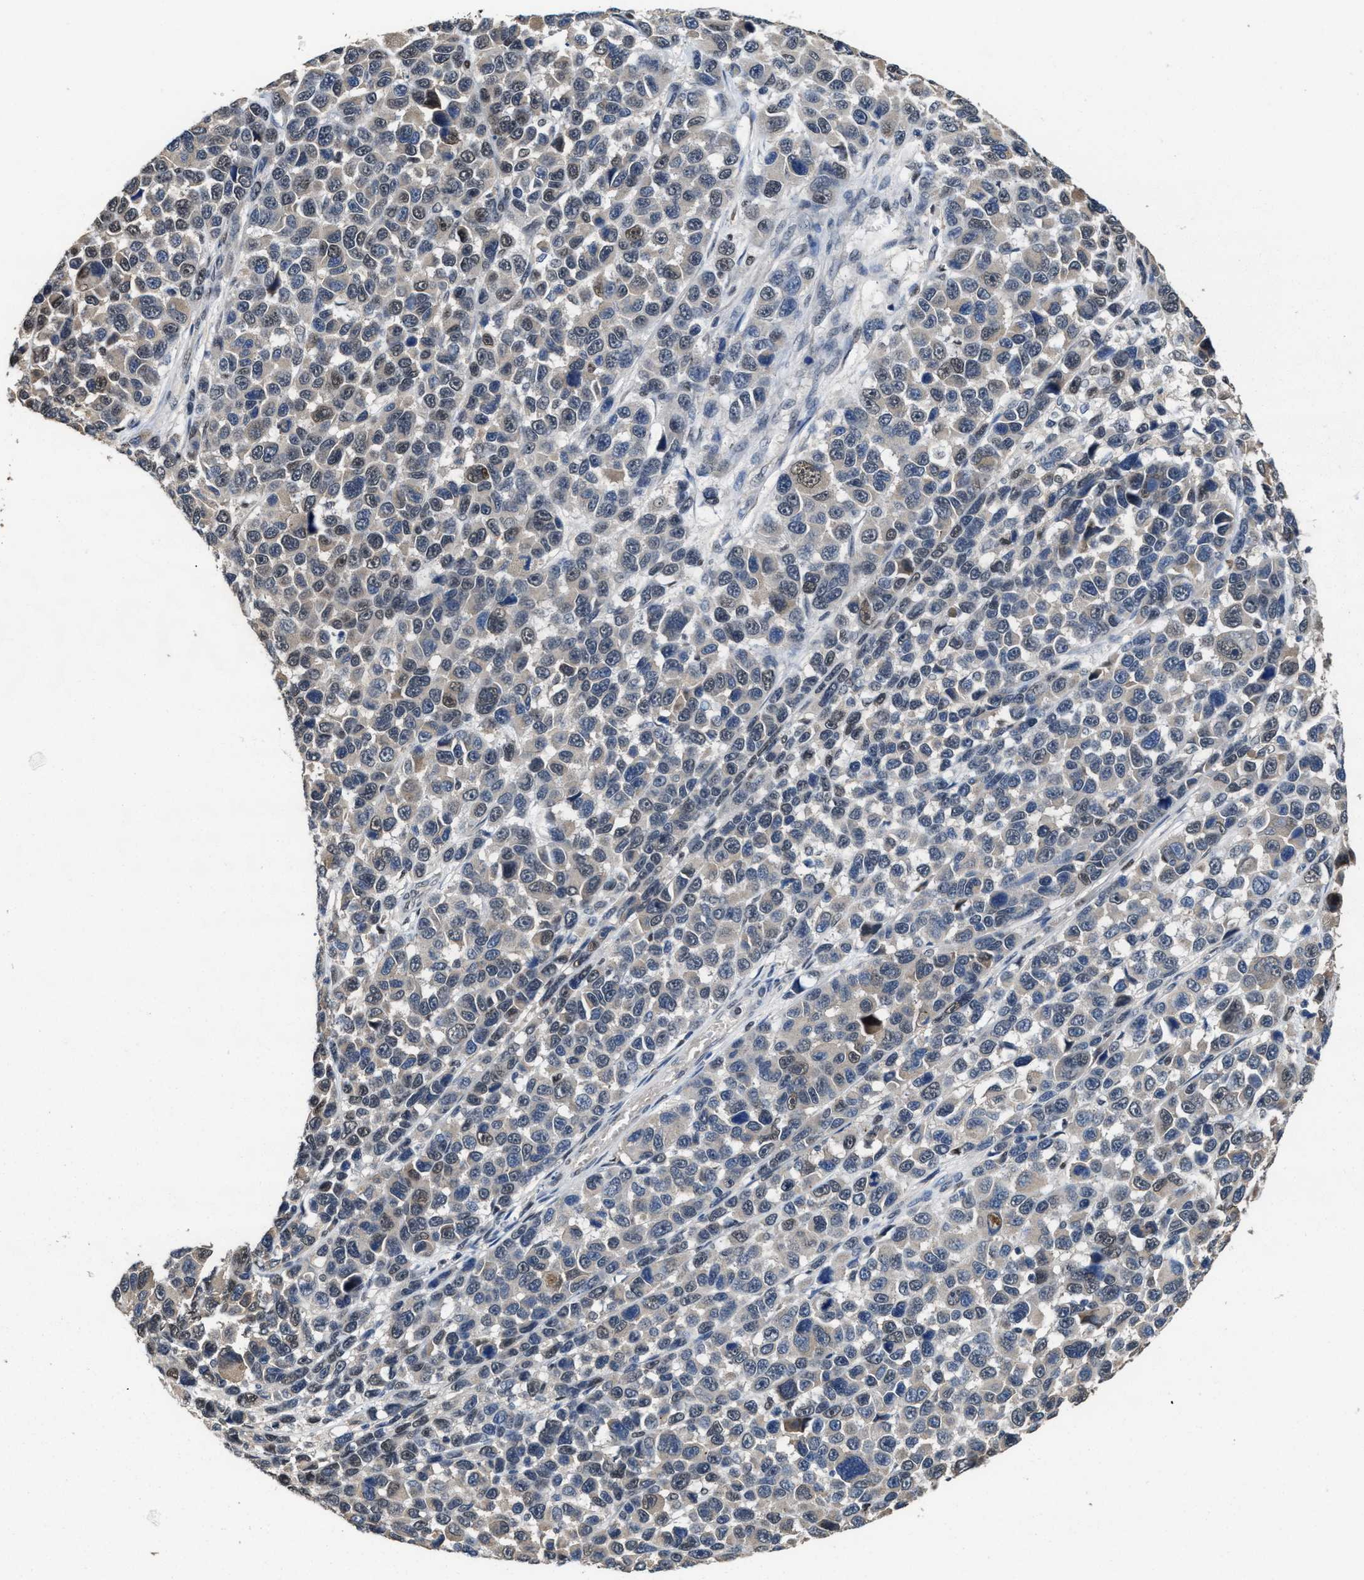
{"staining": {"intensity": "weak", "quantity": "<25%", "location": "nuclear"}, "tissue": "melanoma", "cell_type": "Tumor cells", "image_type": "cancer", "snomed": [{"axis": "morphology", "description": "Malignant melanoma, NOS"}, {"axis": "topography", "description": "Skin"}], "caption": "DAB (3,3'-diaminobenzidine) immunohistochemical staining of human malignant melanoma exhibits no significant positivity in tumor cells. The staining was performed using DAB to visualize the protein expression in brown, while the nuclei were stained in blue with hematoxylin (Magnification: 20x).", "gene": "ZNF20", "patient": {"sex": "male", "age": 53}}